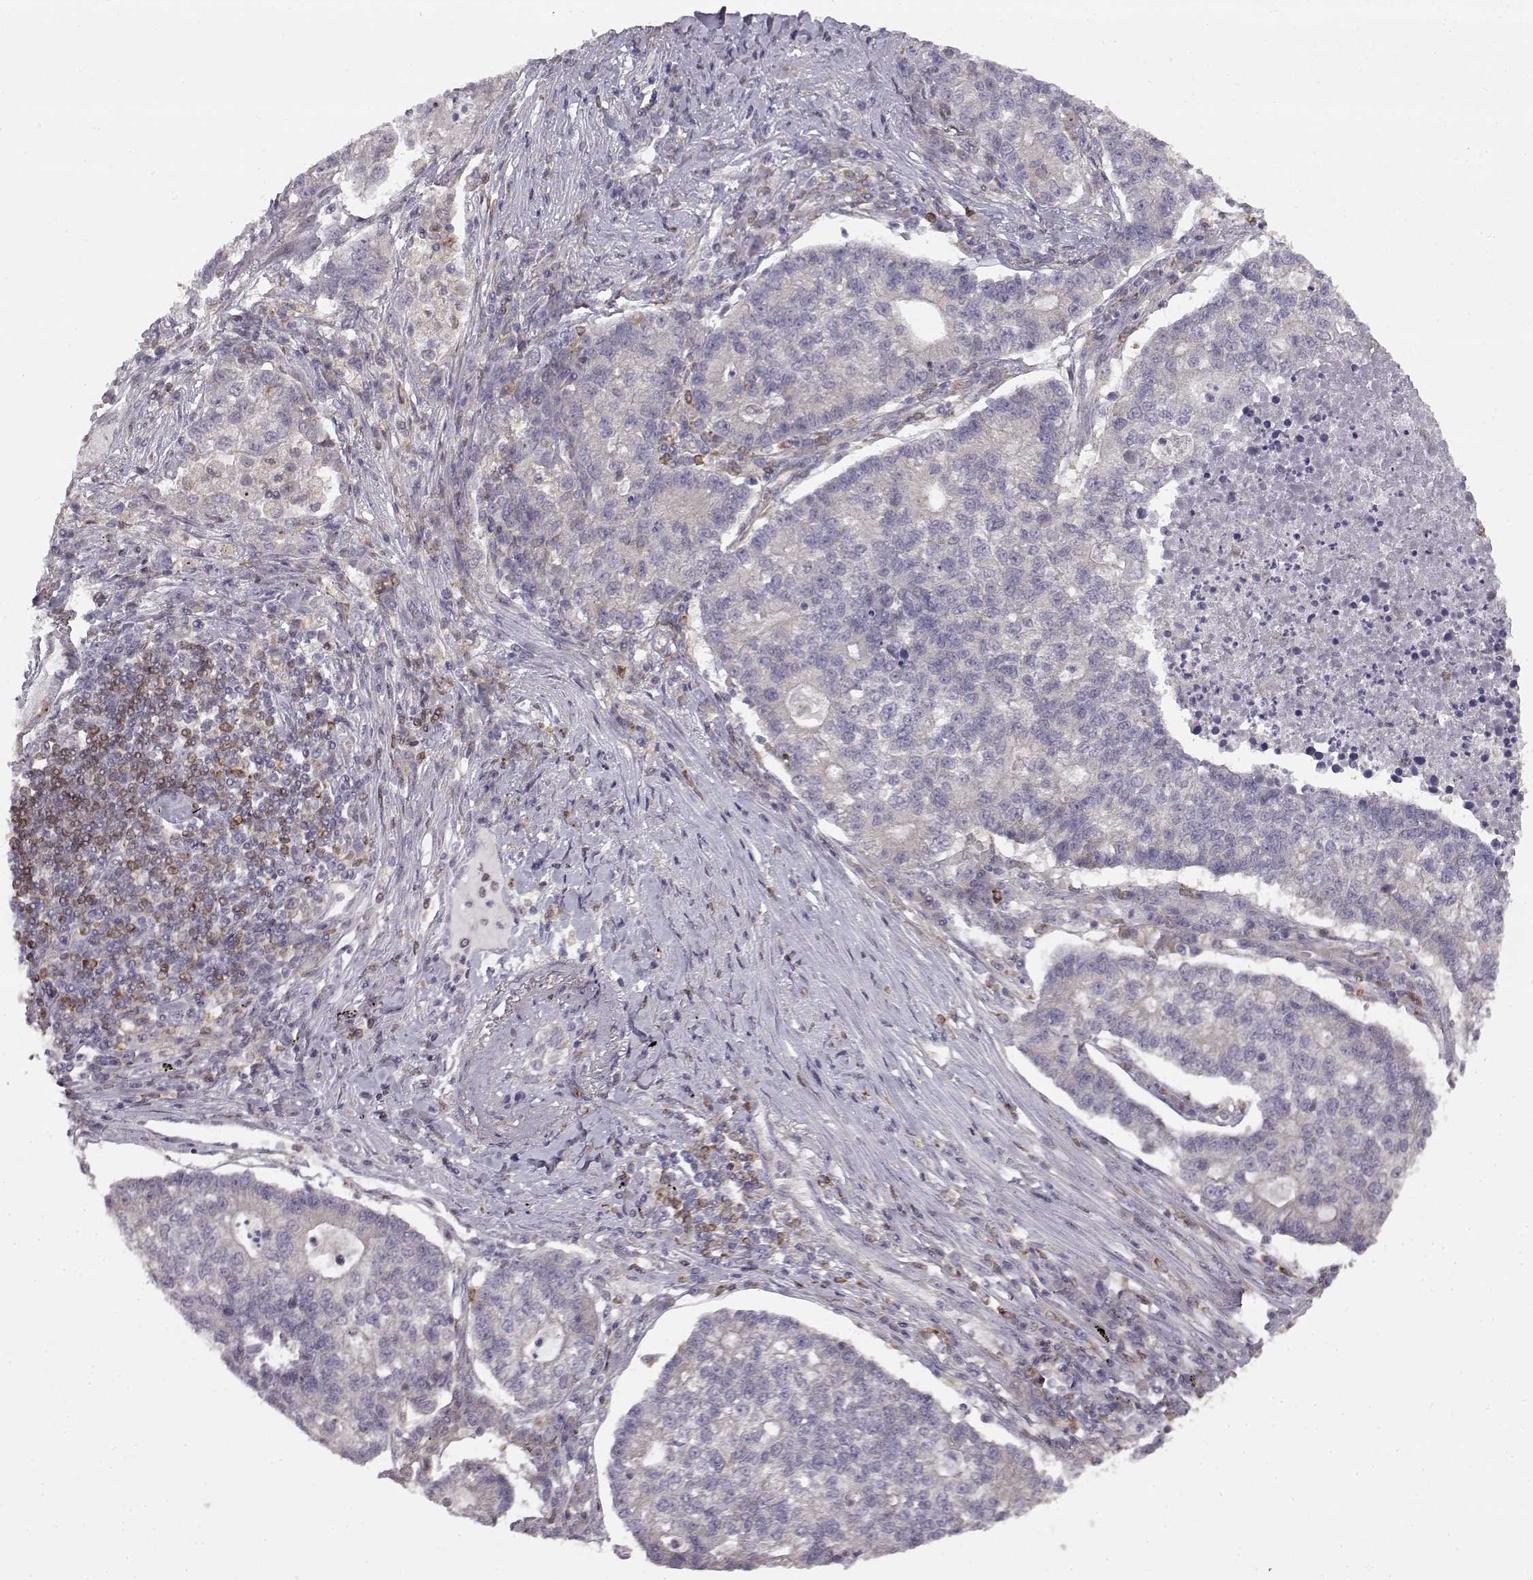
{"staining": {"intensity": "negative", "quantity": "none", "location": "none"}, "tissue": "lung cancer", "cell_type": "Tumor cells", "image_type": "cancer", "snomed": [{"axis": "morphology", "description": "Adenocarcinoma, NOS"}, {"axis": "topography", "description": "Lung"}], "caption": "Lung cancer stained for a protein using IHC reveals no expression tumor cells.", "gene": "SPAG17", "patient": {"sex": "male", "age": 57}}